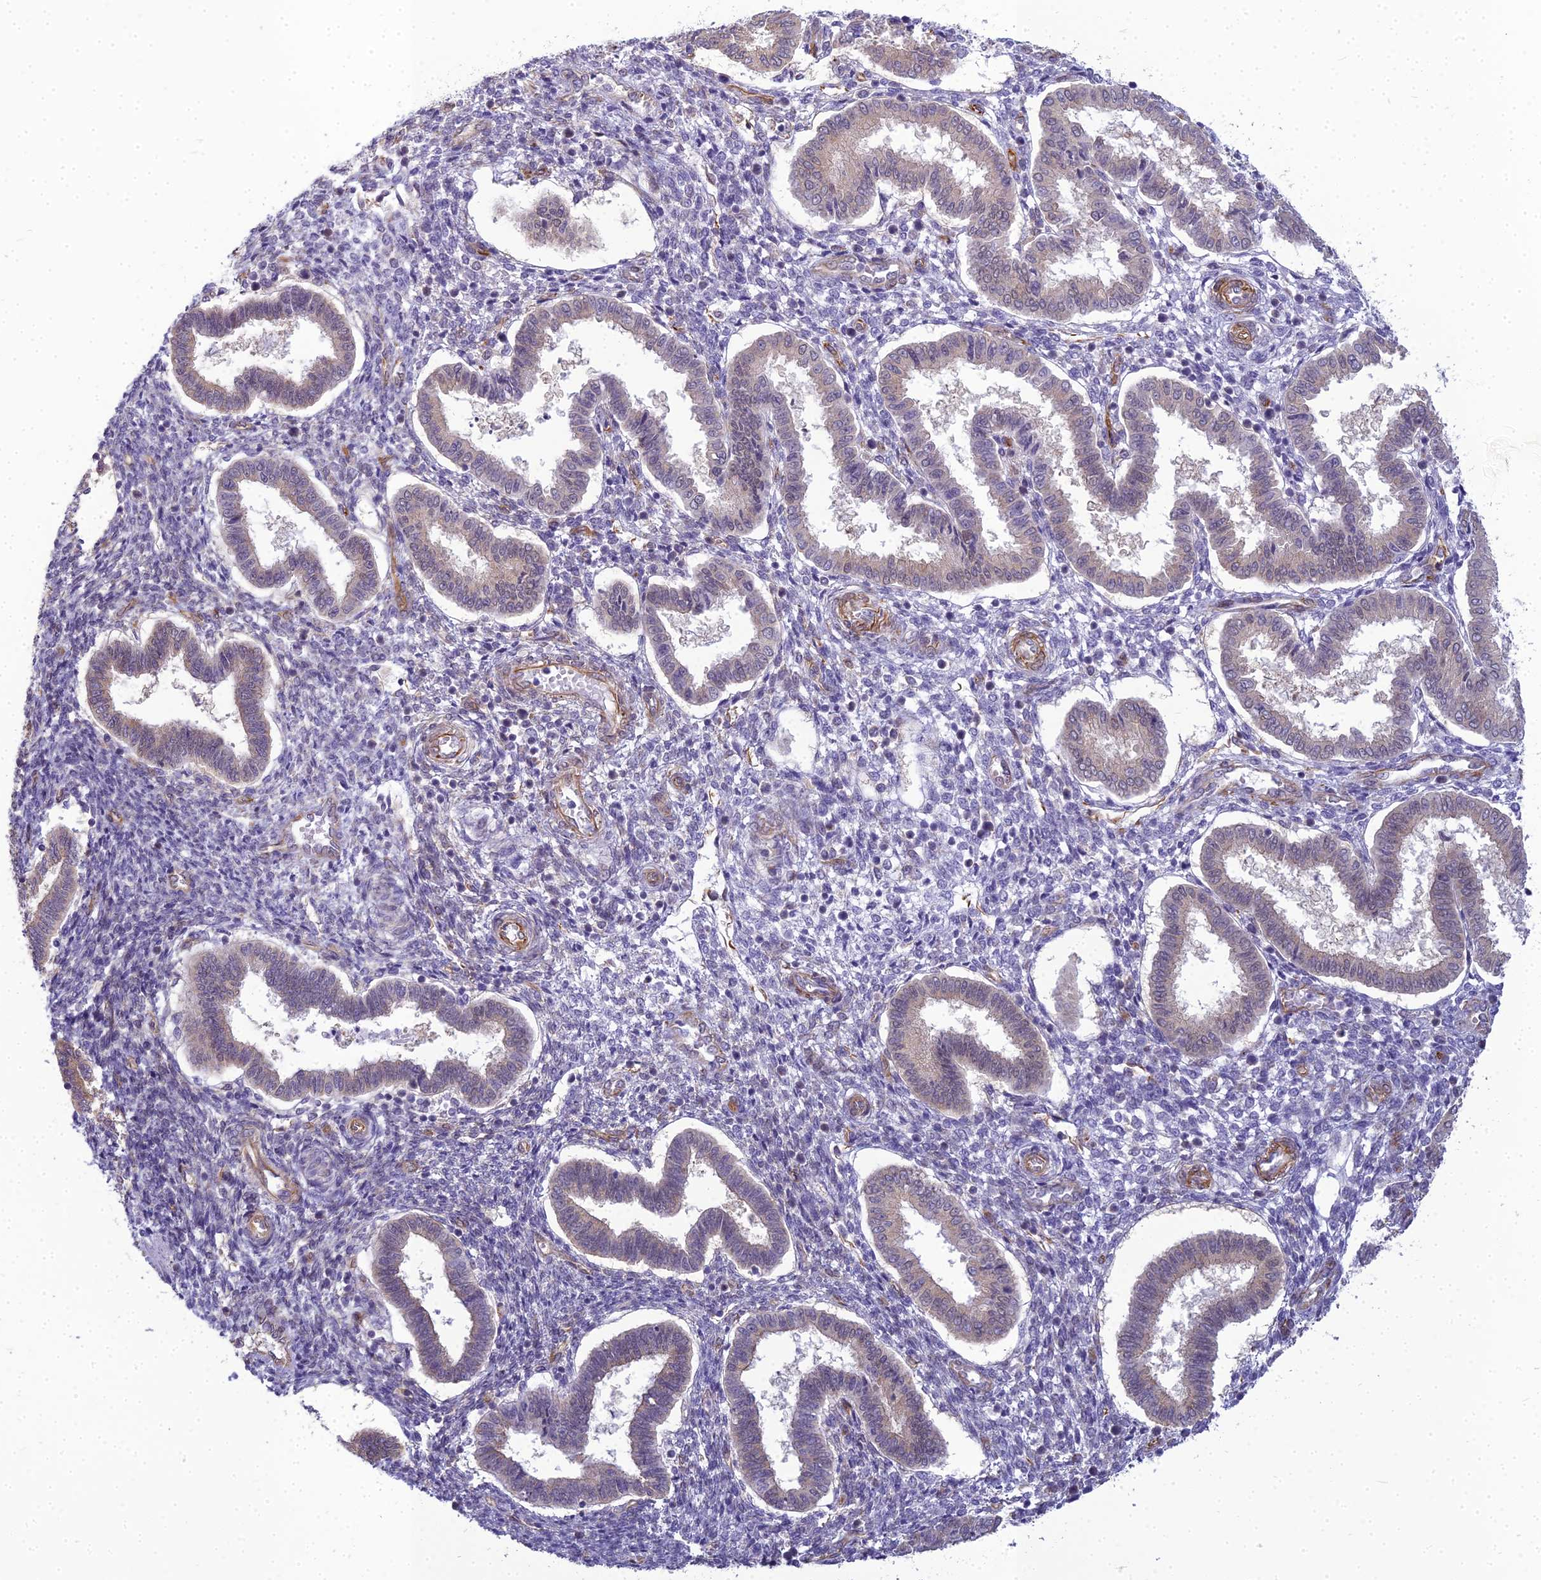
{"staining": {"intensity": "negative", "quantity": "none", "location": "none"}, "tissue": "endometrium", "cell_type": "Cells in endometrial stroma", "image_type": "normal", "snomed": [{"axis": "morphology", "description": "Normal tissue, NOS"}, {"axis": "topography", "description": "Endometrium"}], "caption": "This is an immunohistochemistry (IHC) photomicrograph of normal endometrium. There is no expression in cells in endometrial stroma.", "gene": "RGL3", "patient": {"sex": "female", "age": 24}}